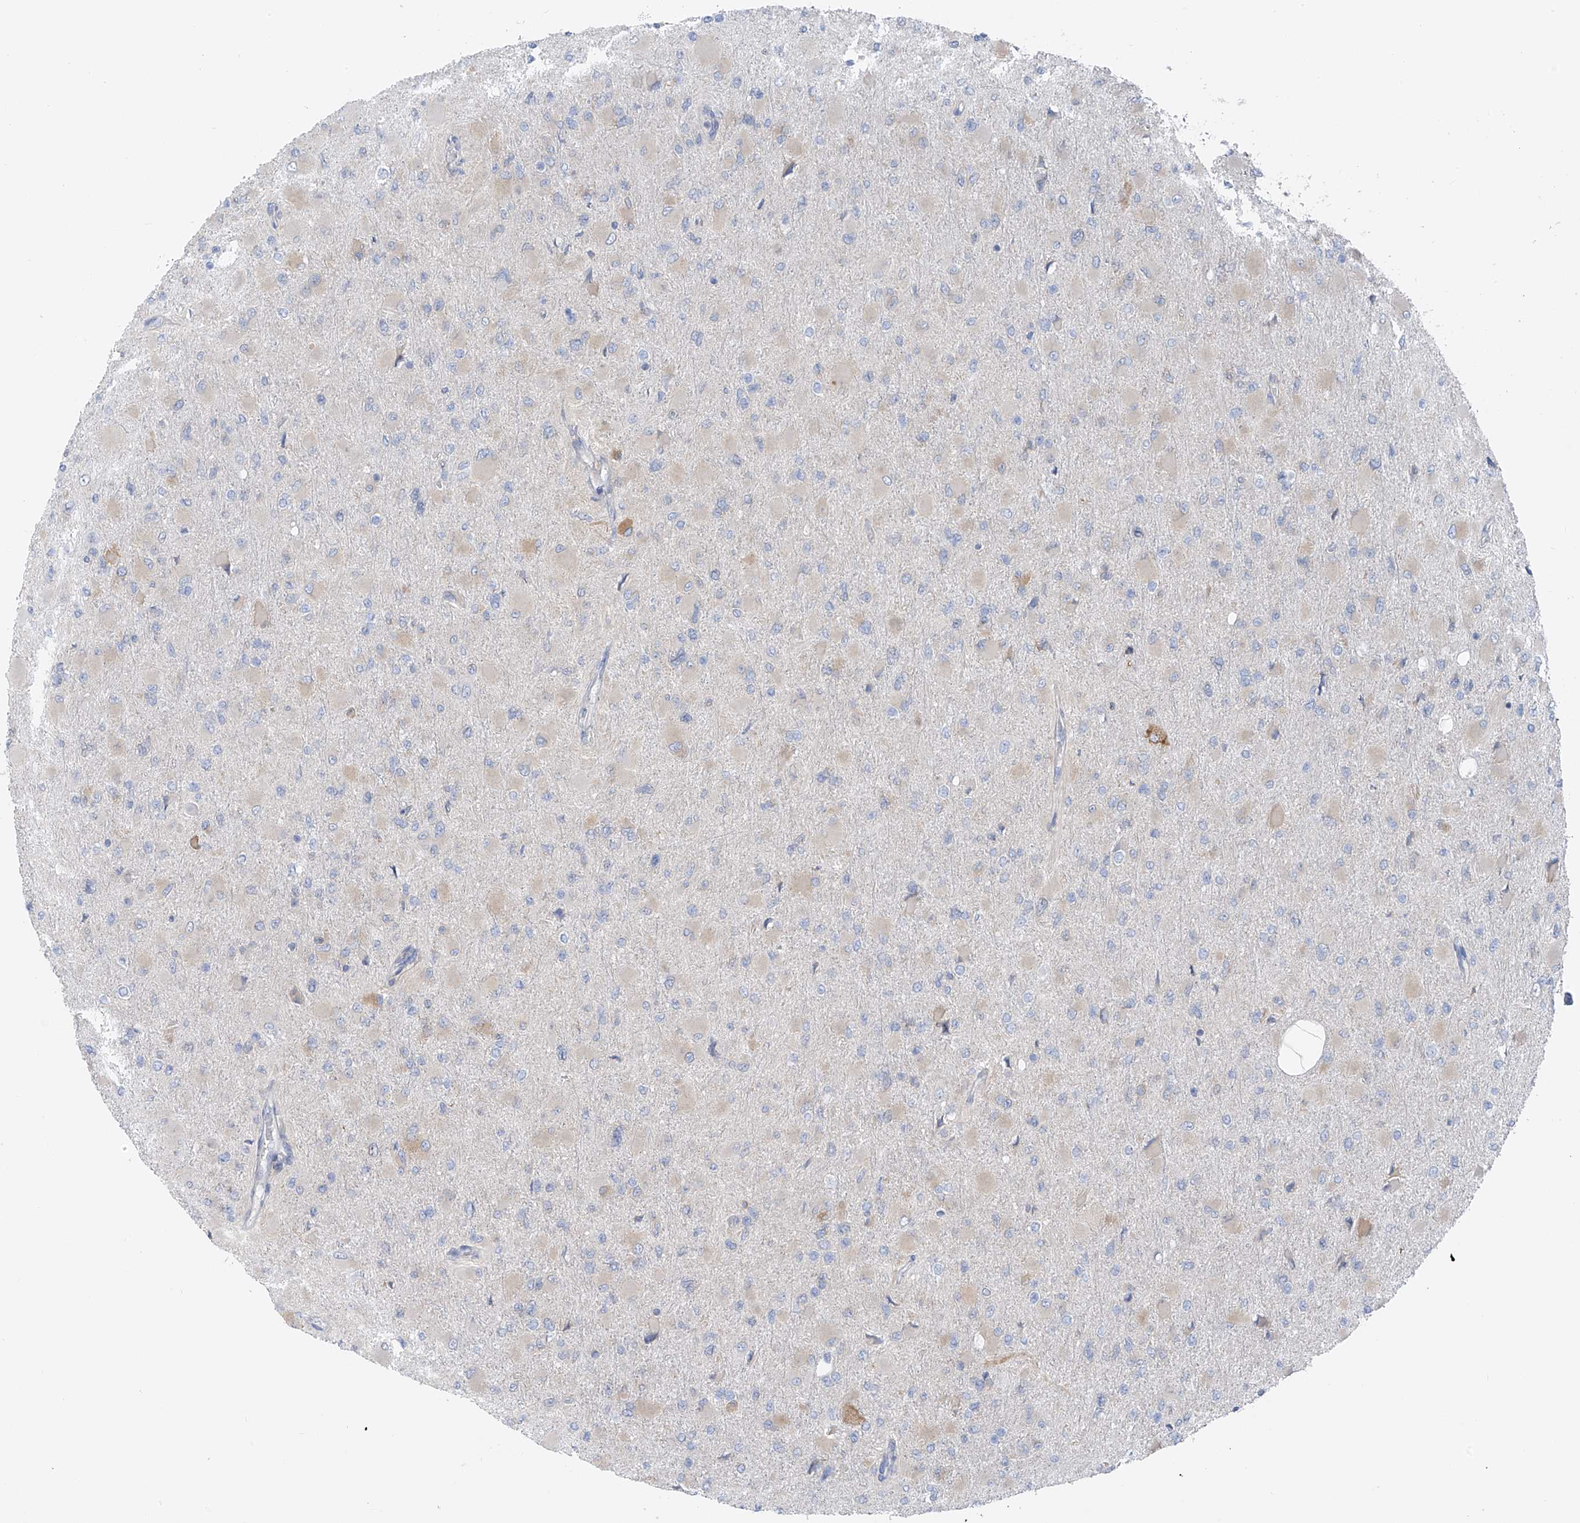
{"staining": {"intensity": "negative", "quantity": "none", "location": "none"}, "tissue": "glioma", "cell_type": "Tumor cells", "image_type": "cancer", "snomed": [{"axis": "morphology", "description": "Glioma, malignant, High grade"}, {"axis": "topography", "description": "Cerebral cortex"}], "caption": "The micrograph displays no significant positivity in tumor cells of high-grade glioma (malignant).", "gene": "POMGNT2", "patient": {"sex": "female", "age": 36}}